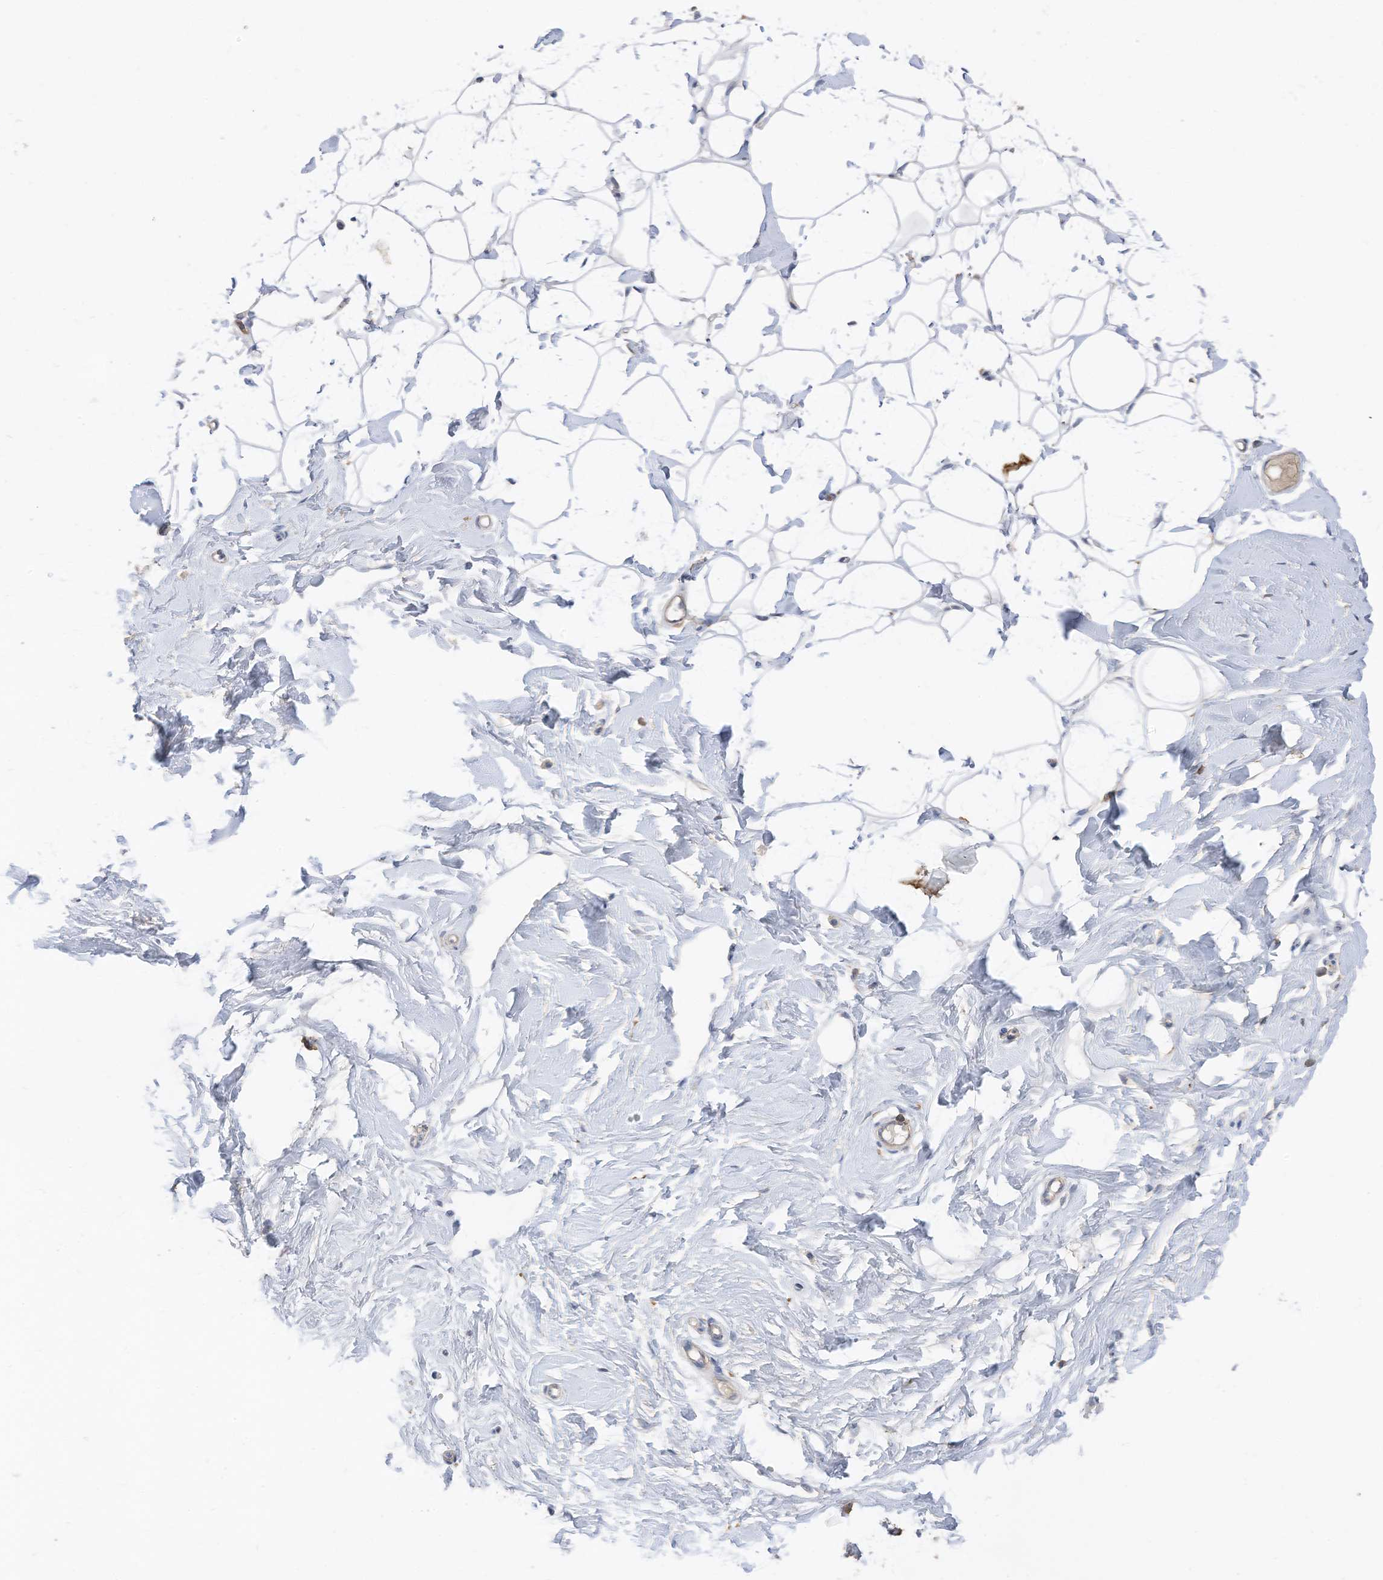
{"staining": {"intensity": "negative", "quantity": "none", "location": "none"}, "tissue": "adipose tissue", "cell_type": "Adipocytes", "image_type": "normal", "snomed": [{"axis": "morphology", "description": "Normal tissue, NOS"}, {"axis": "topography", "description": "Breast"}], "caption": "DAB immunohistochemical staining of unremarkable human adipose tissue reveals no significant positivity in adipocytes.", "gene": "SLFN14", "patient": {"sex": "female", "age": 23}}